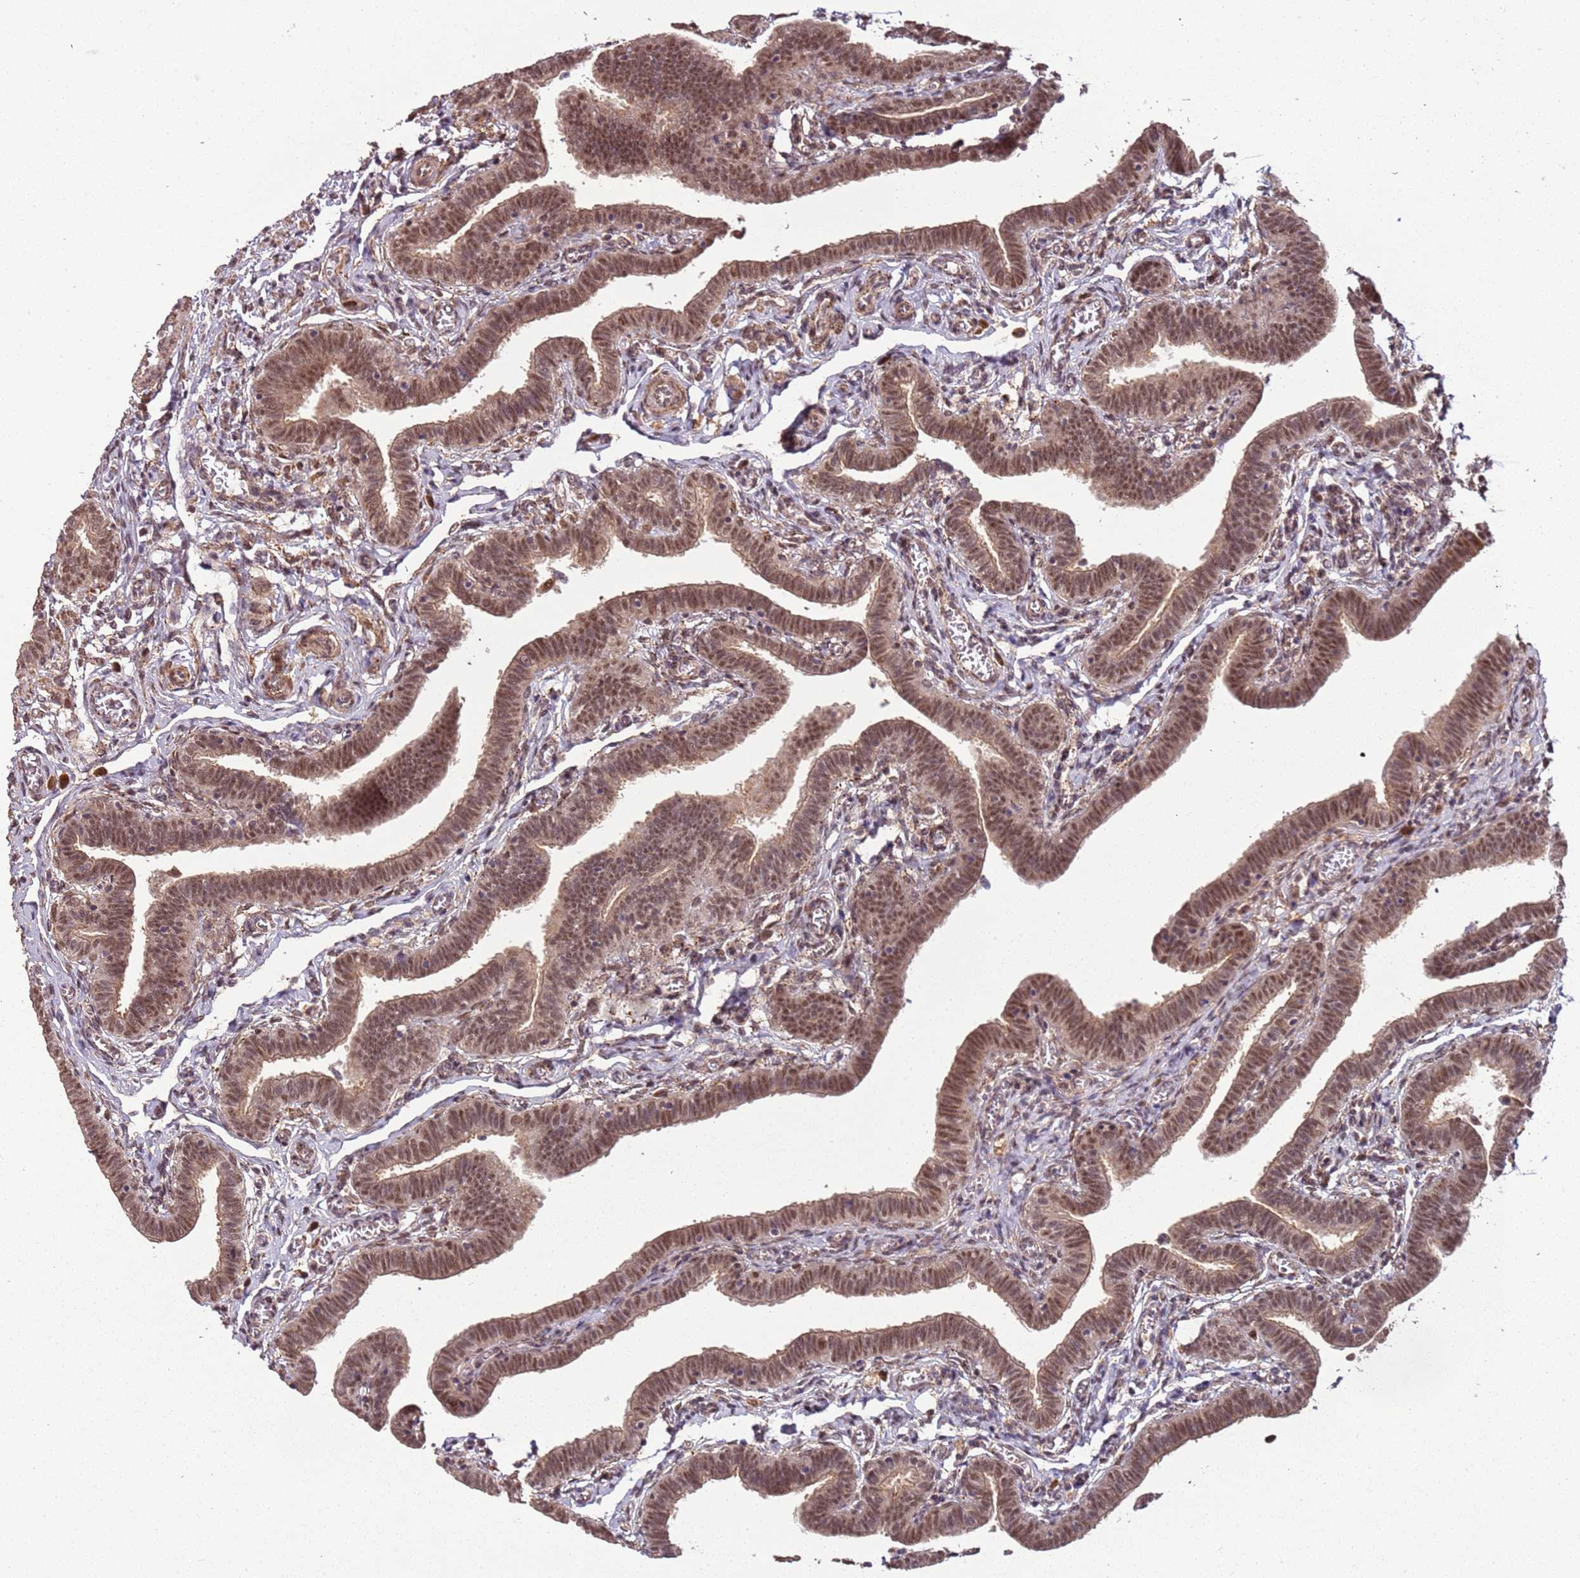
{"staining": {"intensity": "moderate", "quantity": ">75%", "location": "nuclear"}, "tissue": "fallopian tube", "cell_type": "Glandular cells", "image_type": "normal", "snomed": [{"axis": "morphology", "description": "Normal tissue, NOS"}, {"axis": "topography", "description": "Fallopian tube"}], "caption": "A brown stain highlights moderate nuclear staining of a protein in glandular cells of normal fallopian tube. The staining was performed using DAB (3,3'-diaminobenzidine), with brown indicating positive protein expression. Nuclei are stained blue with hematoxylin.", "gene": "POLR3H", "patient": {"sex": "female", "age": 36}}